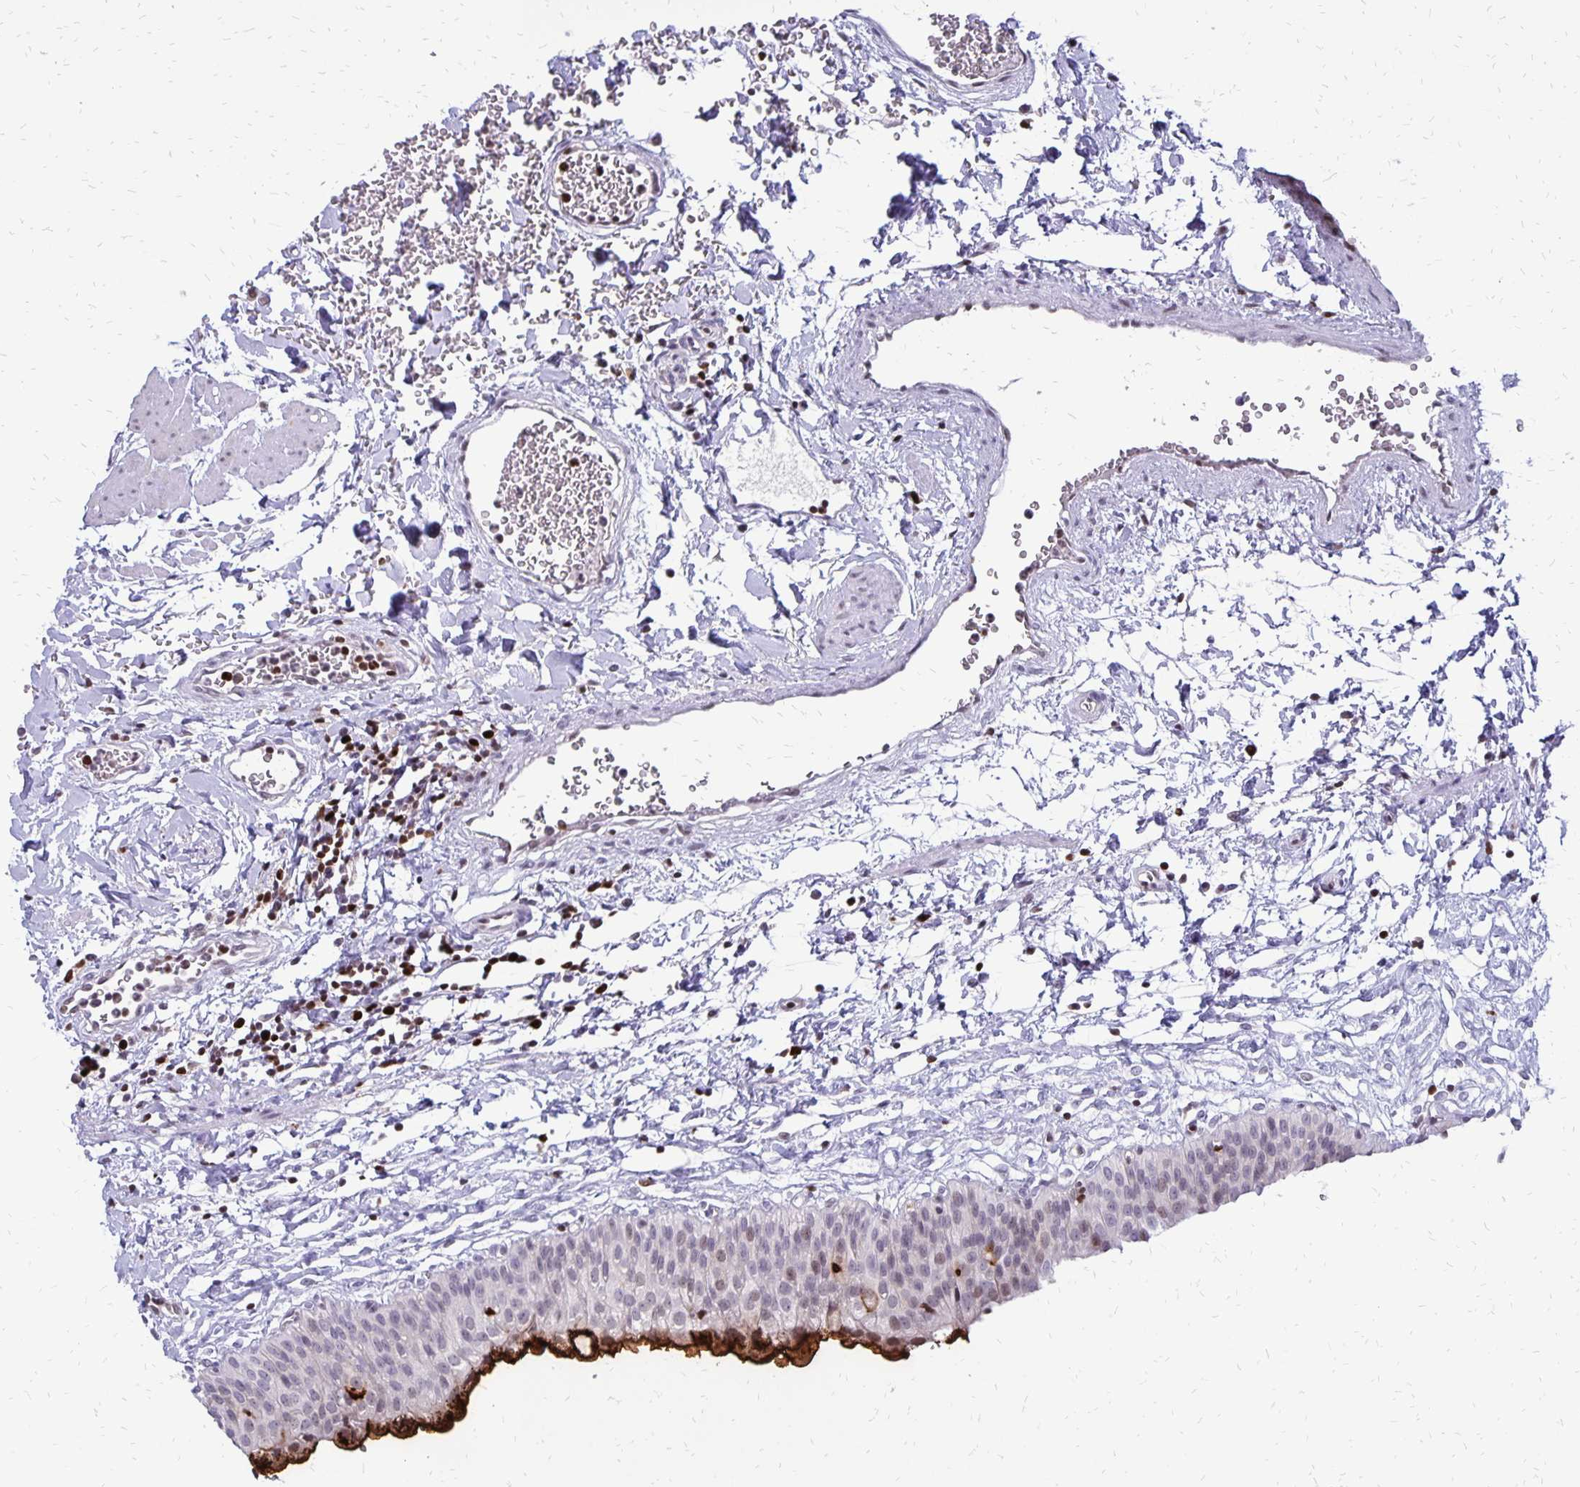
{"staining": {"intensity": "strong", "quantity": "<25%", "location": "cytoplasmic/membranous"}, "tissue": "urinary bladder", "cell_type": "Urothelial cells", "image_type": "normal", "snomed": [{"axis": "morphology", "description": "Normal tissue, NOS"}, {"axis": "topography", "description": "Urinary bladder"}], "caption": "Strong cytoplasmic/membranous staining for a protein is present in about <25% of urothelial cells of unremarkable urinary bladder using immunohistochemistry (IHC).", "gene": "DCK", "patient": {"sex": "male", "age": 55}}